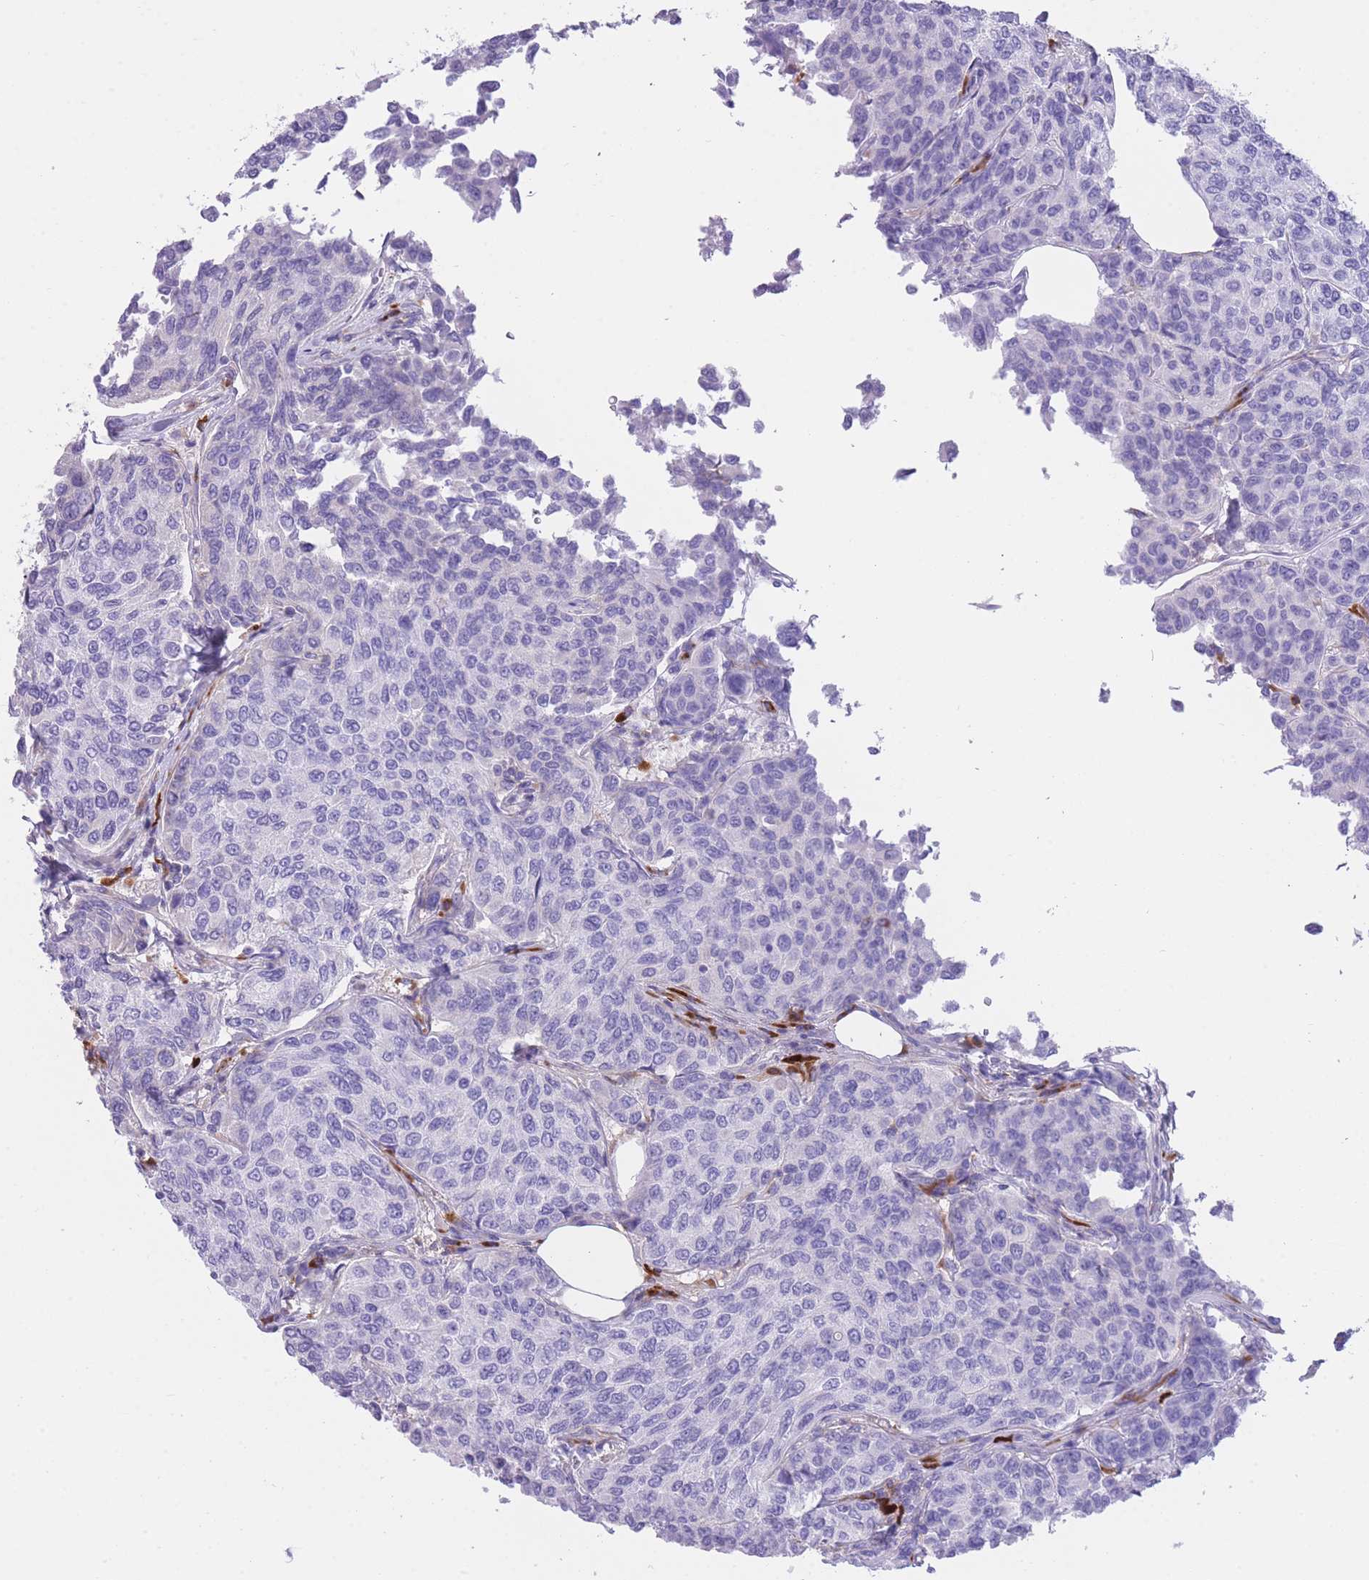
{"staining": {"intensity": "negative", "quantity": "none", "location": "none"}, "tissue": "breast cancer", "cell_type": "Tumor cells", "image_type": "cancer", "snomed": [{"axis": "morphology", "description": "Duct carcinoma"}, {"axis": "topography", "description": "Breast"}], "caption": "IHC photomicrograph of neoplastic tissue: breast cancer (invasive ductal carcinoma) stained with DAB (3,3'-diaminobenzidine) demonstrates no significant protein positivity in tumor cells.", "gene": "PLBD1", "patient": {"sex": "female", "age": 55}}